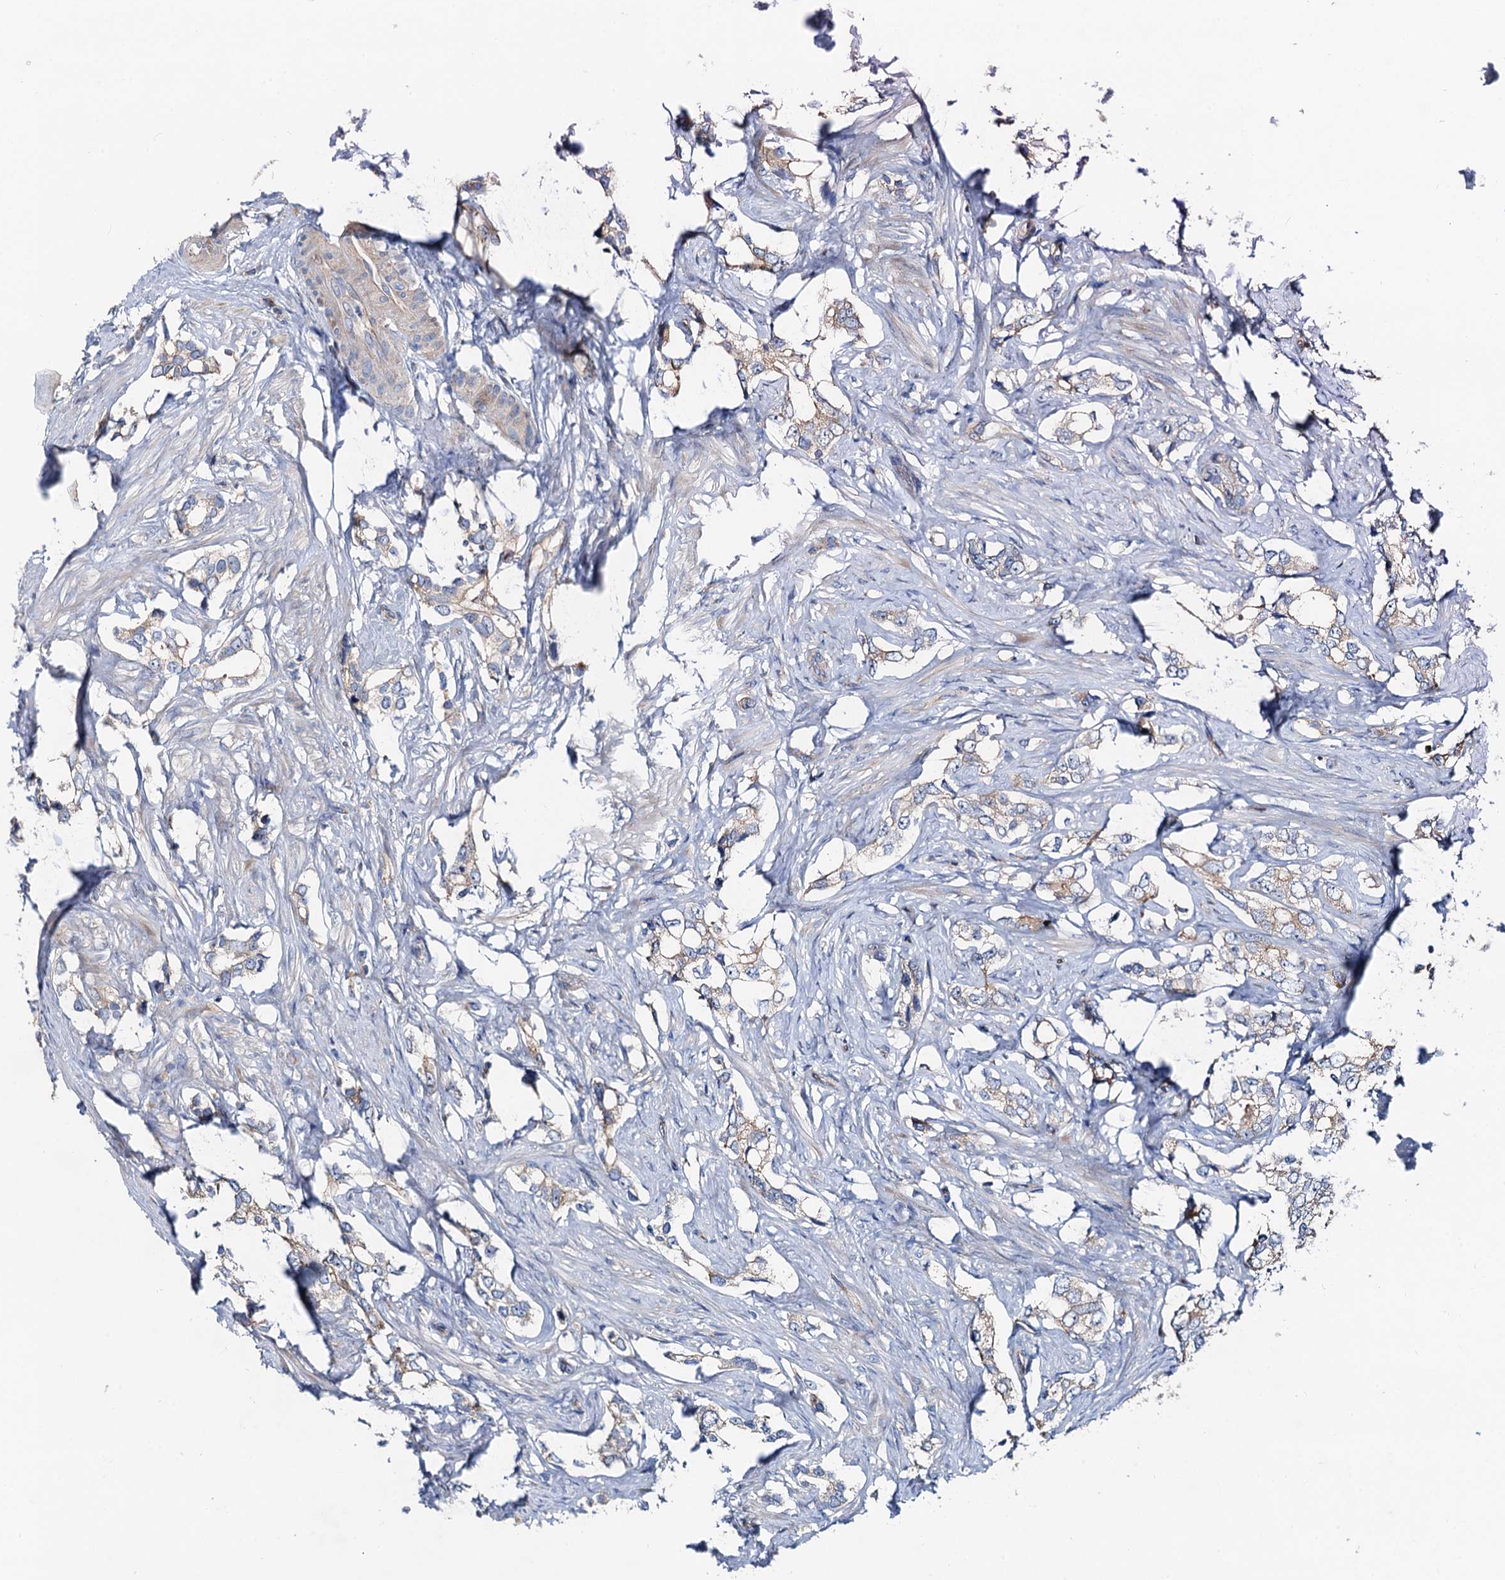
{"staining": {"intensity": "weak", "quantity": "<25%", "location": "cytoplasmic/membranous"}, "tissue": "prostate cancer", "cell_type": "Tumor cells", "image_type": "cancer", "snomed": [{"axis": "morphology", "description": "Adenocarcinoma, High grade"}, {"axis": "topography", "description": "Prostate"}], "caption": "Prostate cancer (adenocarcinoma (high-grade)) was stained to show a protein in brown. There is no significant positivity in tumor cells. The staining is performed using DAB brown chromogen with nuclei counter-stained in using hematoxylin.", "gene": "ANKRD26", "patient": {"sex": "male", "age": 66}}